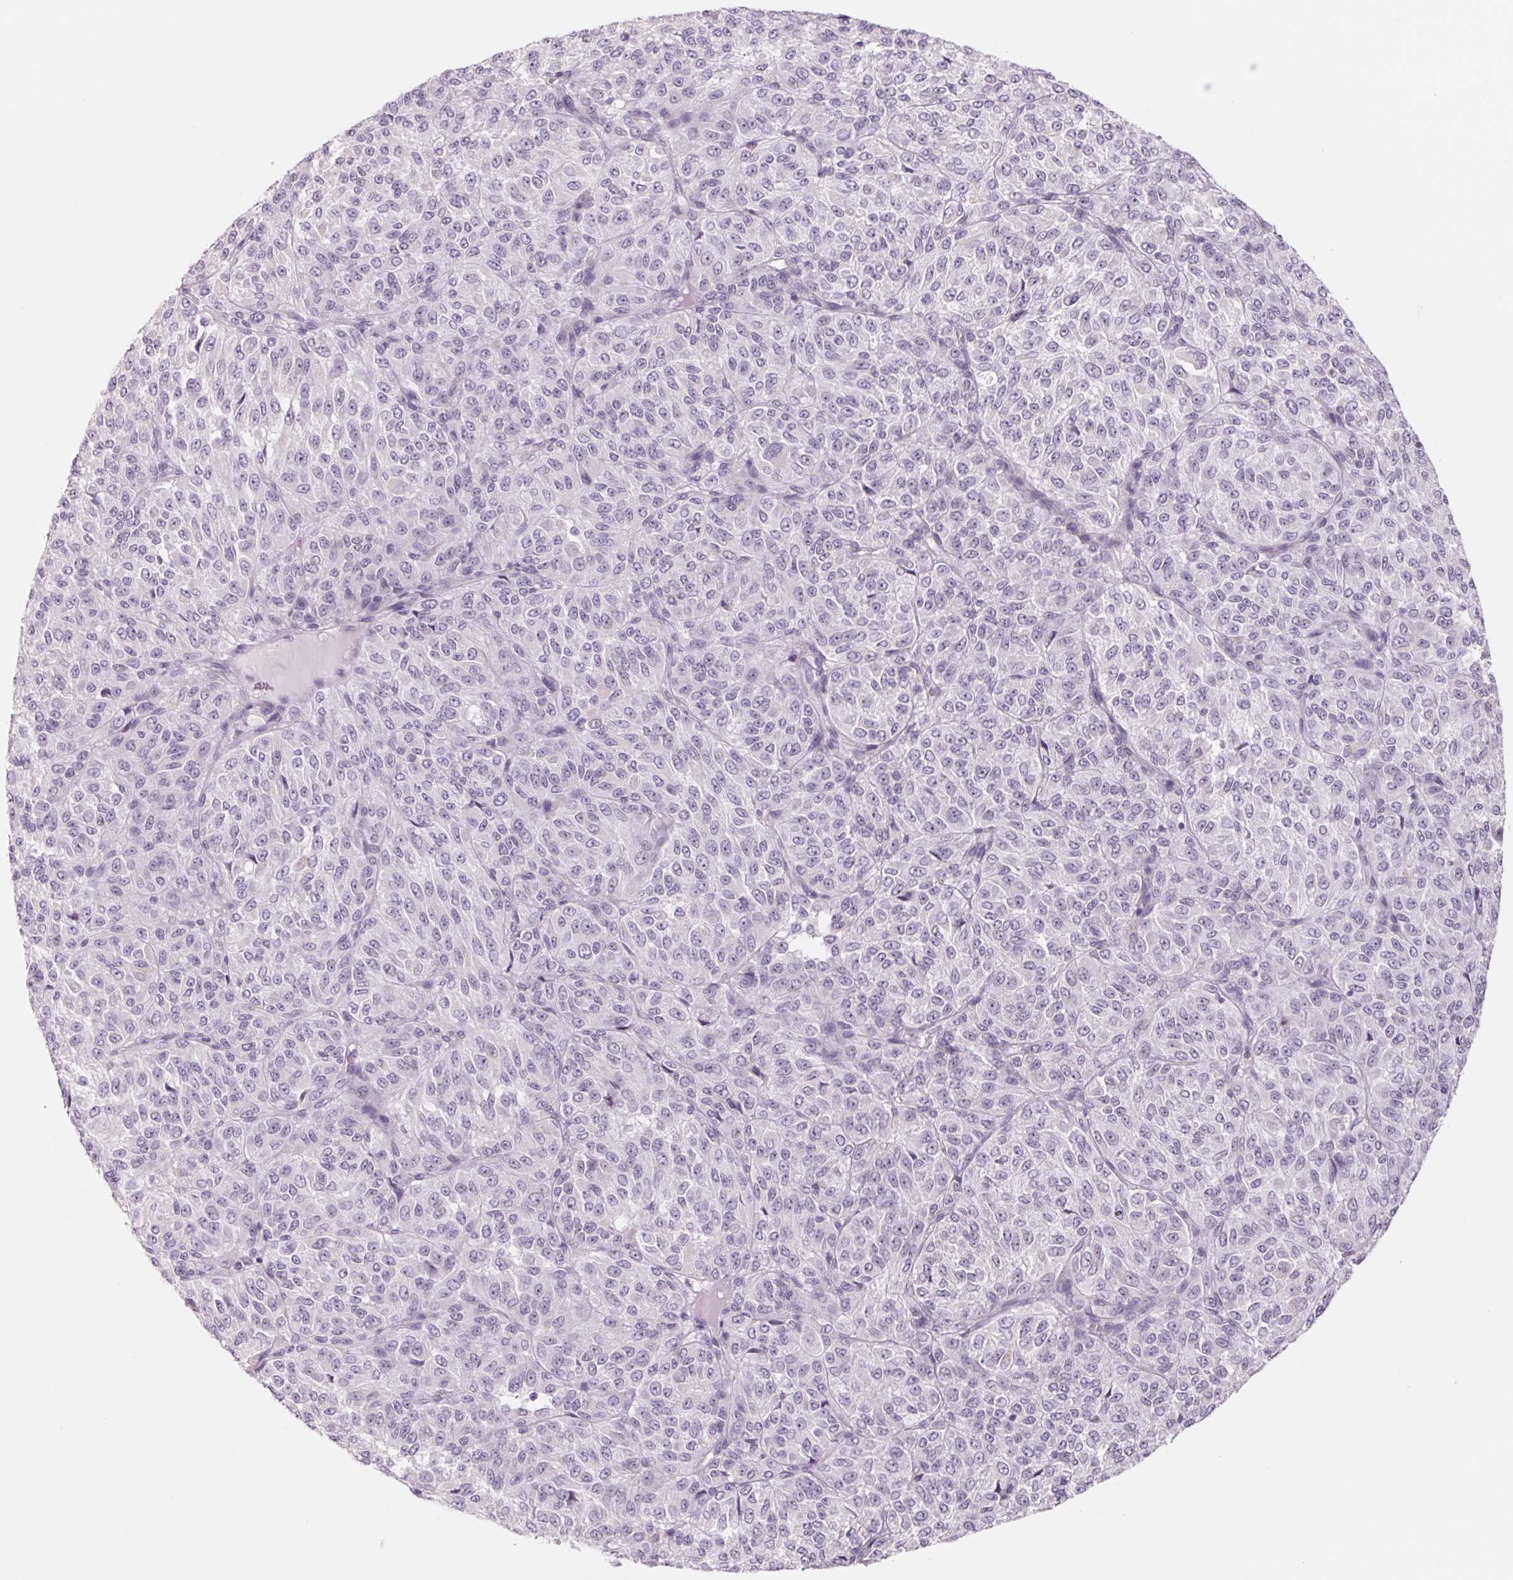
{"staining": {"intensity": "negative", "quantity": "none", "location": "none"}, "tissue": "melanoma", "cell_type": "Tumor cells", "image_type": "cancer", "snomed": [{"axis": "morphology", "description": "Malignant melanoma, Metastatic site"}, {"axis": "topography", "description": "Brain"}], "caption": "Immunohistochemical staining of melanoma exhibits no significant positivity in tumor cells. (Brightfield microscopy of DAB IHC at high magnification).", "gene": "POU1F1", "patient": {"sex": "female", "age": 56}}